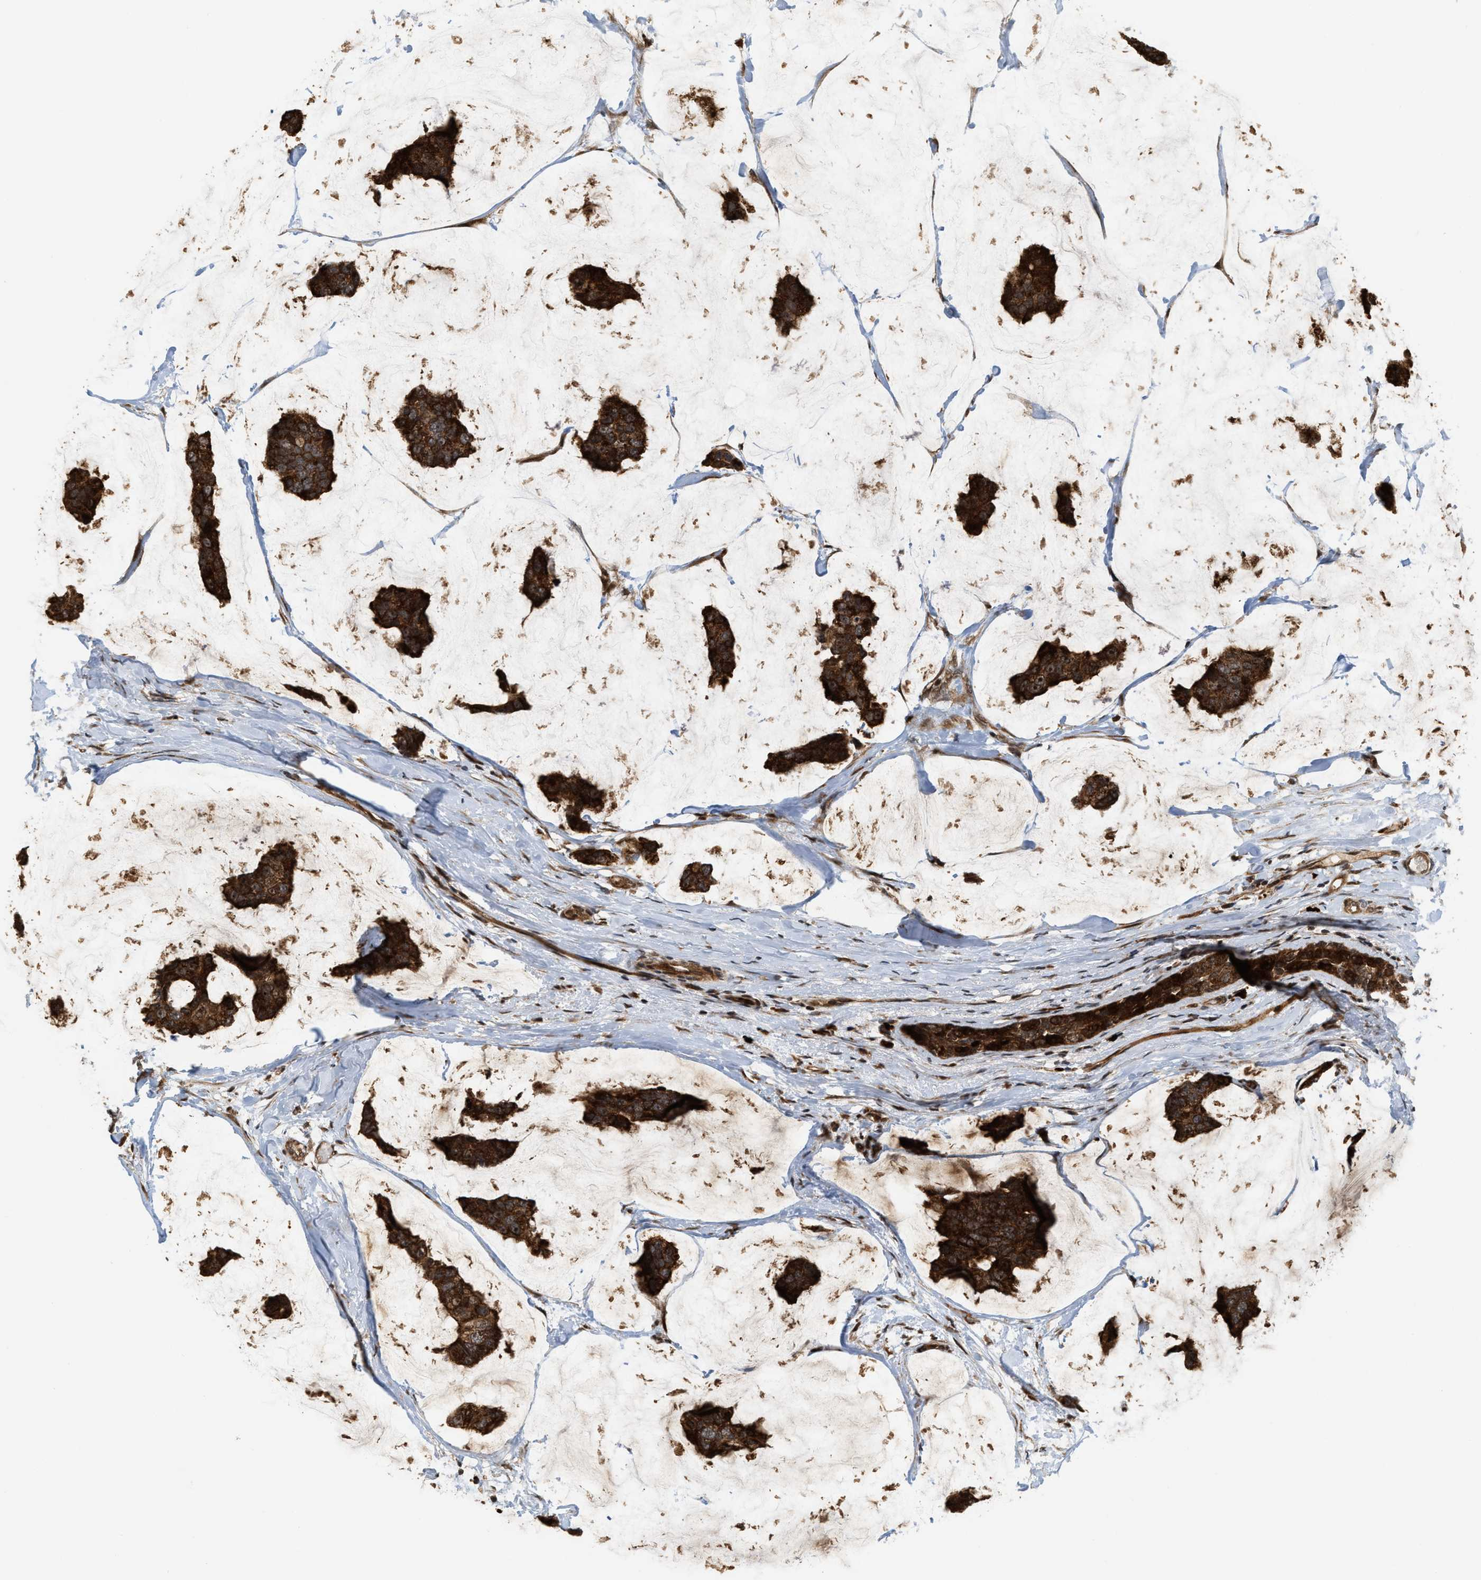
{"staining": {"intensity": "strong", "quantity": ">75%", "location": "cytoplasmic/membranous,nuclear"}, "tissue": "breast cancer", "cell_type": "Tumor cells", "image_type": "cancer", "snomed": [{"axis": "morphology", "description": "Normal tissue, NOS"}, {"axis": "morphology", "description": "Duct carcinoma"}, {"axis": "topography", "description": "Breast"}], "caption": "A brown stain labels strong cytoplasmic/membranous and nuclear expression of a protein in breast cancer tumor cells.", "gene": "ELP2", "patient": {"sex": "female", "age": 50}}